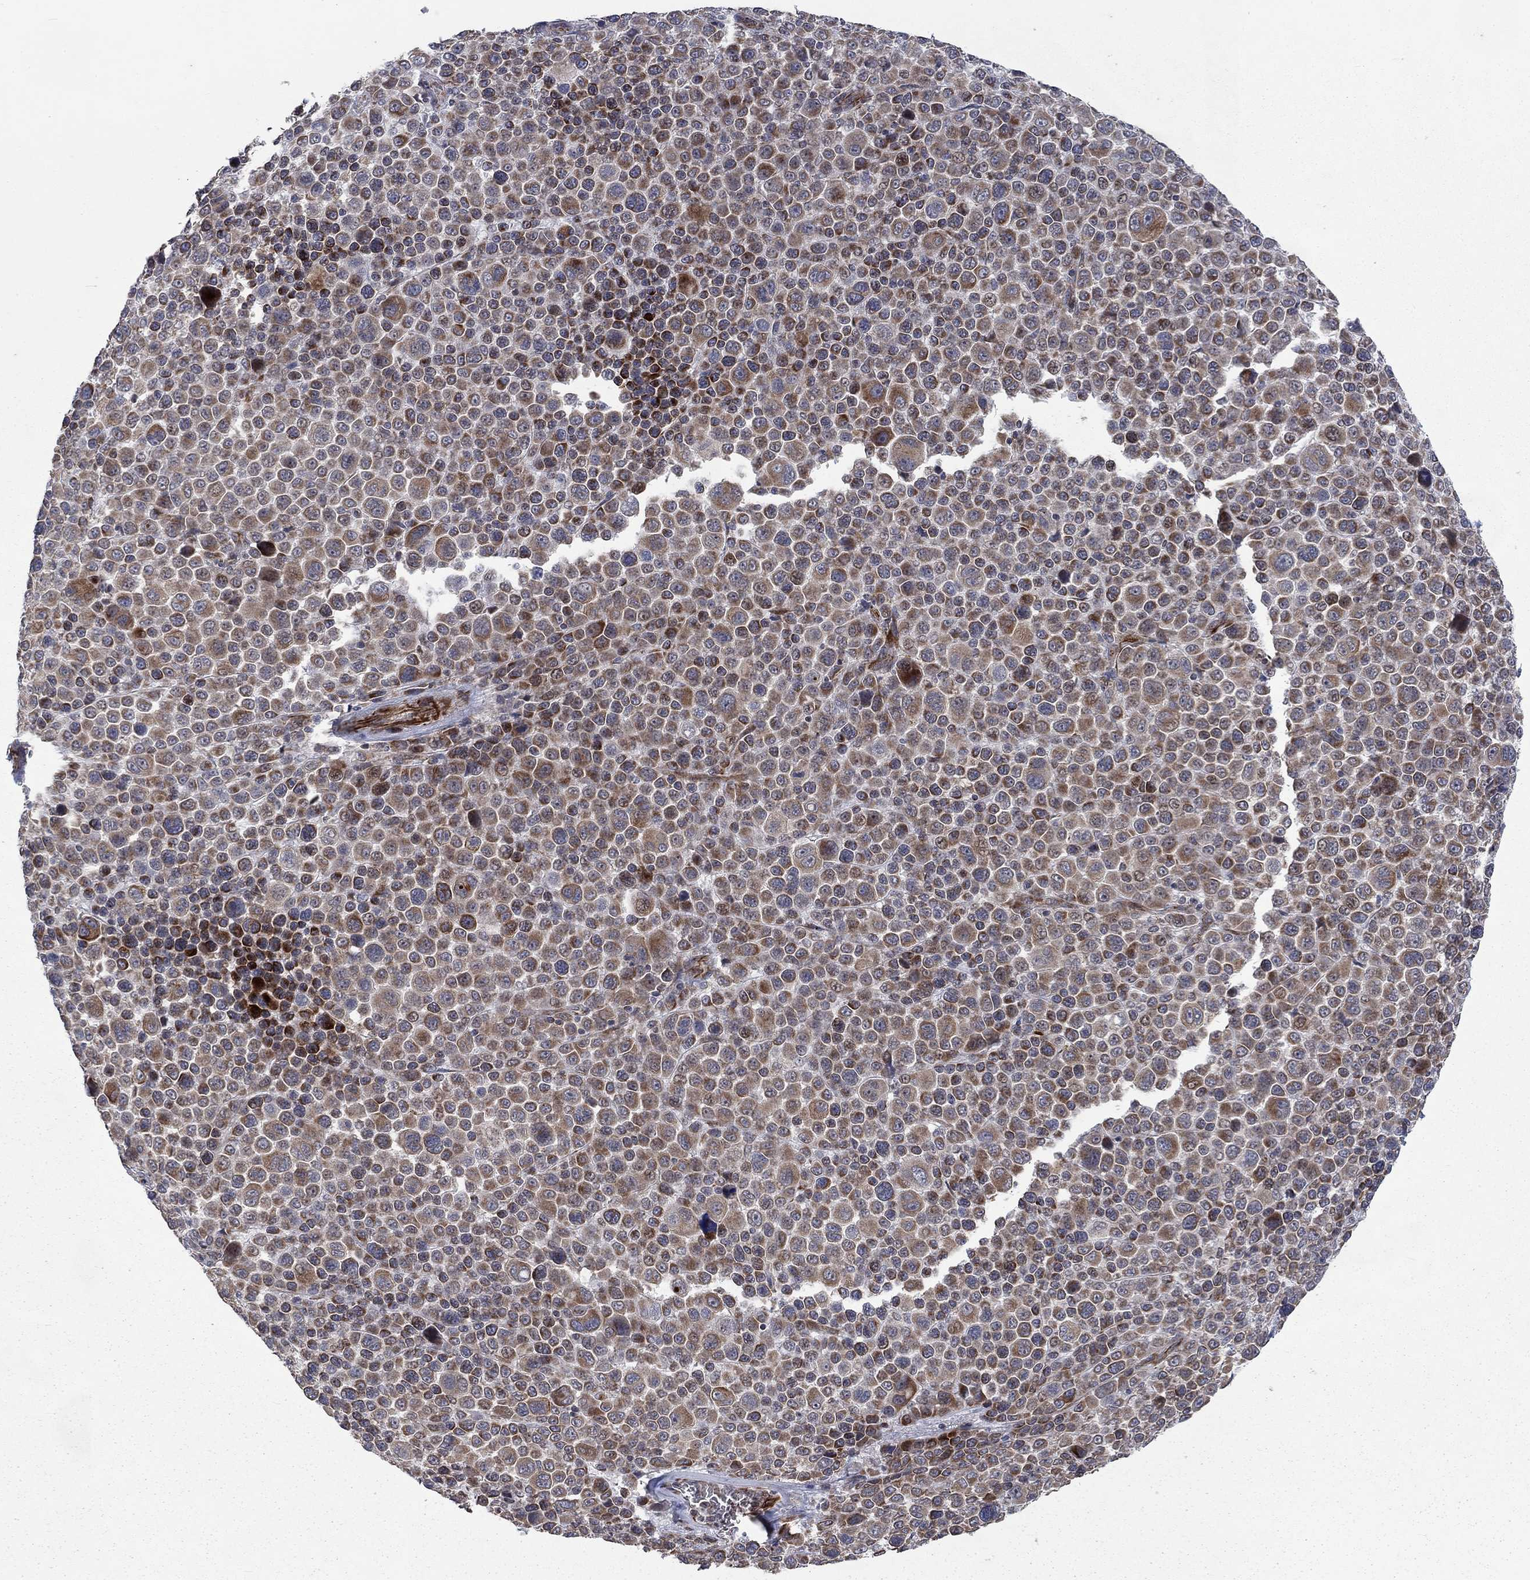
{"staining": {"intensity": "moderate", "quantity": ">75%", "location": "cytoplasmic/membranous"}, "tissue": "melanoma", "cell_type": "Tumor cells", "image_type": "cancer", "snomed": [{"axis": "morphology", "description": "Malignant melanoma, NOS"}, {"axis": "topography", "description": "Skin"}], "caption": "Immunohistochemical staining of melanoma exhibits medium levels of moderate cytoplasmic/membranous expression in about >75% of tumor cells.", "gene": "NDUFC1", "patient": {"sex": "female", "age": 57}}